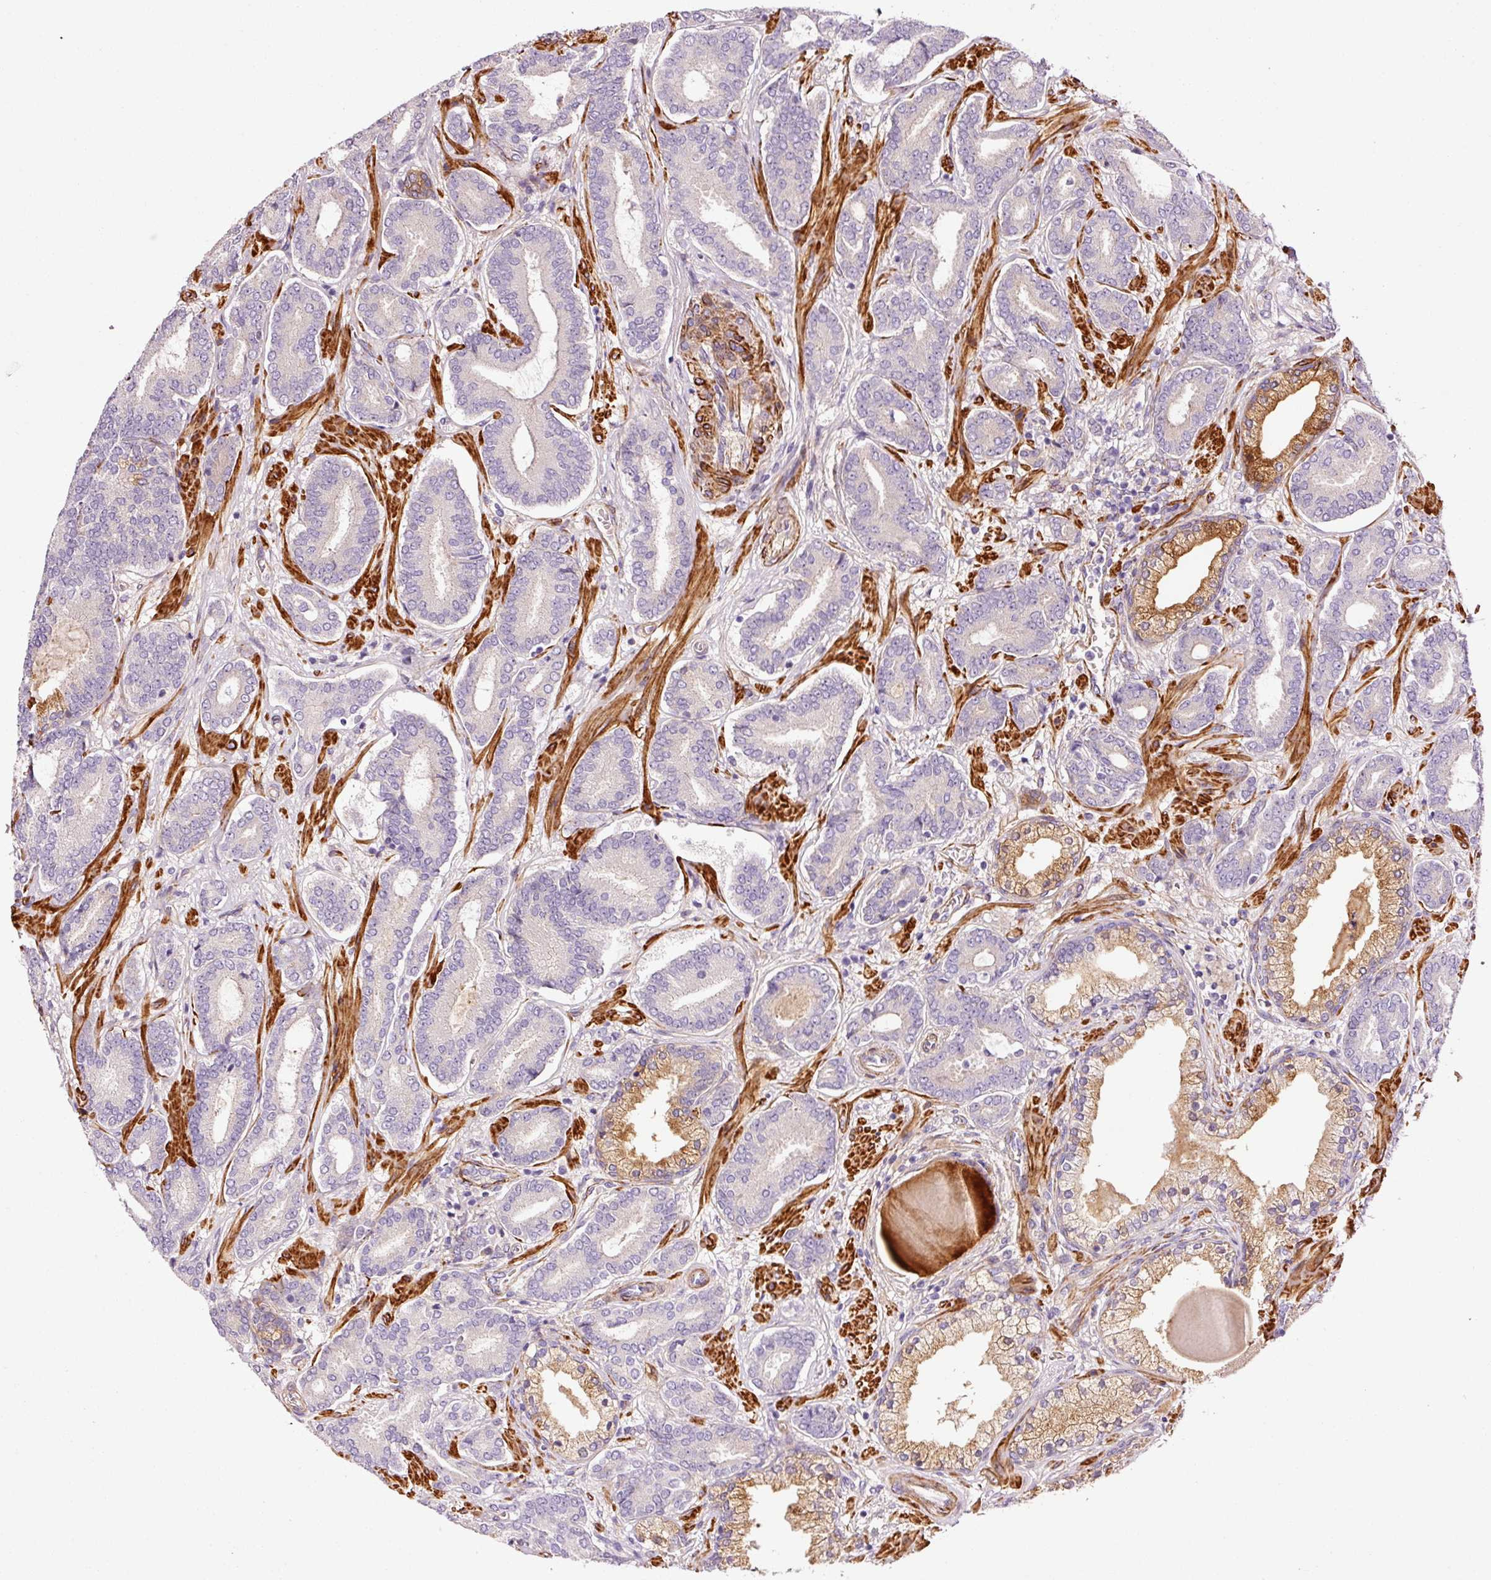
{"staining": {"intensity": "negative", "quantity": "none", "location": "none"}, "tissue": "prostate cancer", "cell_type": "Tumor cells", "image_type": "cancer", "snomed": [{"axis": "morphology", "description": "Adenocarcinoma, Low grade"}, {"axis": "topography", "description": "Prostate and seminal vesicle, NOS"}], "caption": "Immunohistochemistry histopathology image of neoplastic tissue: prostate cancer stained with DAB reveals no significant protein positivity in tumor cells.", "gene": "ANKRD20A1", "patient": {"sex": "male", "age": 61}}